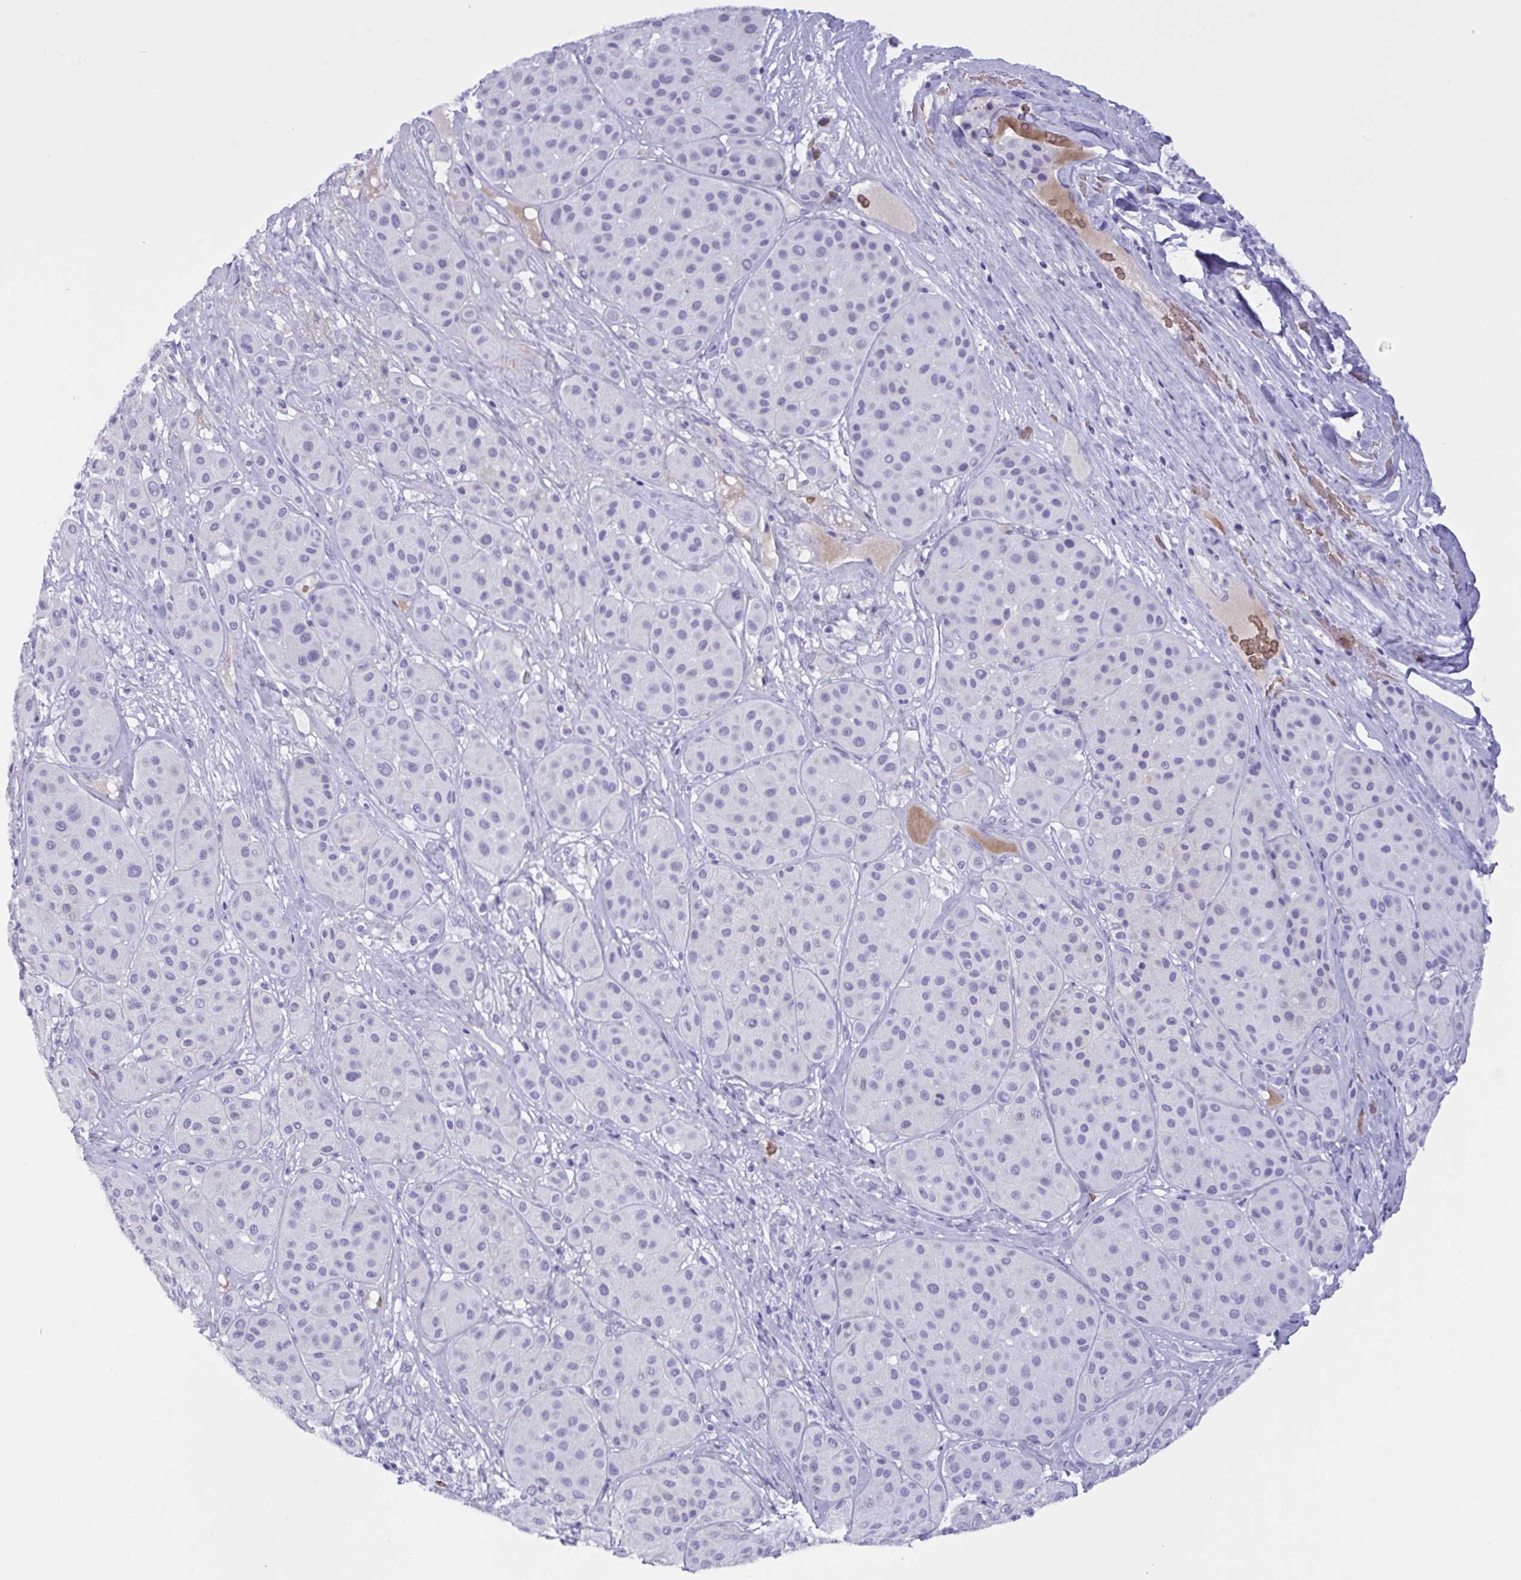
{"staining": {"intensity": "negative", "quantity": "none", "location": "none"}, "tissue": "melanoma", "cell_type": "Tumor cells", "image_type": "cancer", "snomed": [{"axis": "morphology", "description": "Malignant melanoma, Metastatic site"}, {"axis": "topography", "description": "Smooth muscle"}], "caption": "This is an immunohistochemistry photomicrograph of melanoma. There is no staining in tumor cells.", "gene": "SLC2A1", "patient": {"sex": "male", "age": 41}}